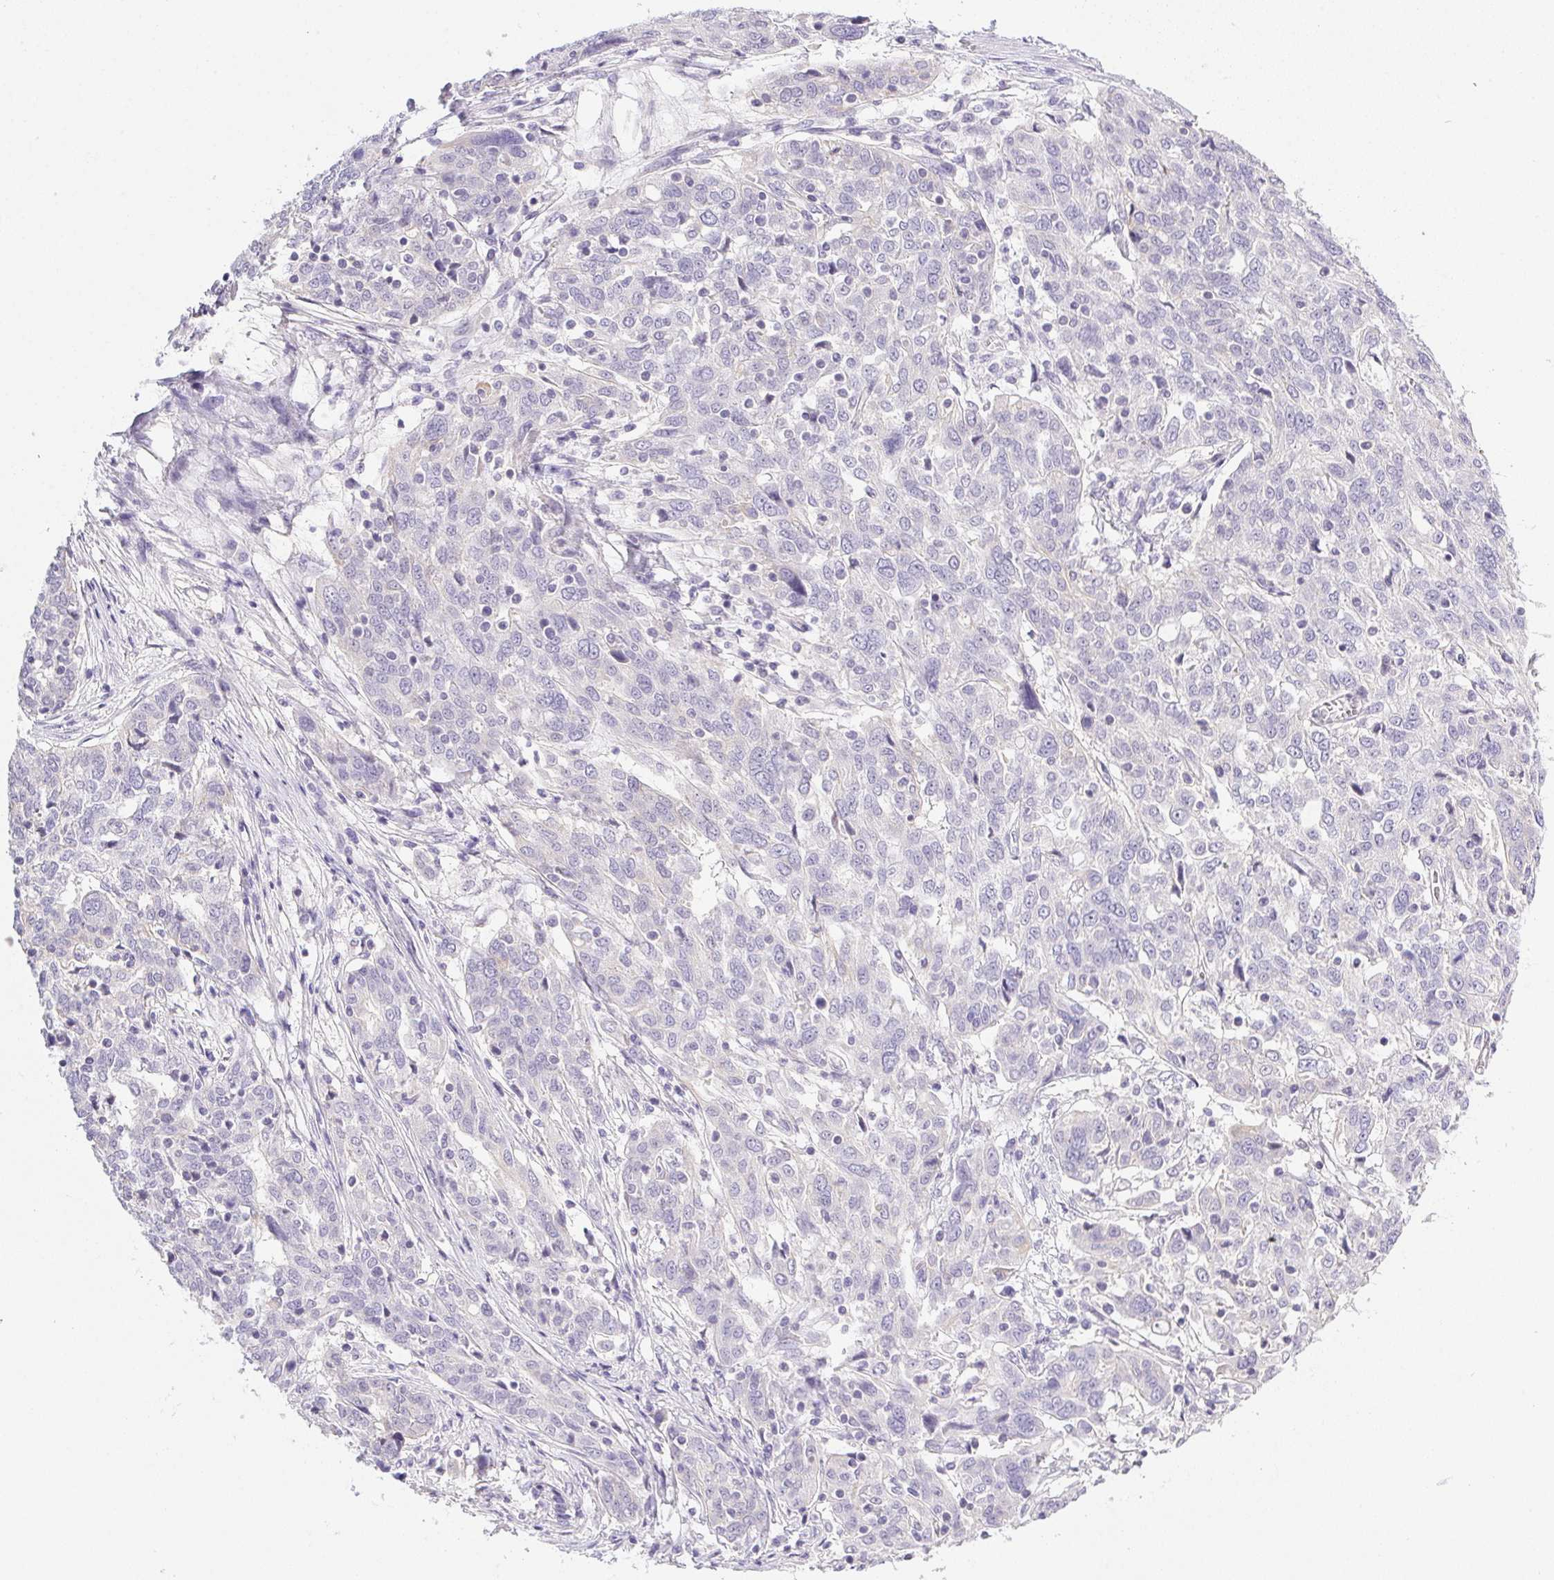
{"staining": {"intensity": "negative", "quantity": "none", "location": "none"}, "tissue": "ovarian cancer", "cell_type": "Tumor cells", "image_type": "cancer", "snomed": [{"axis": "morphology", "description": "Cystadenocarcinoma, serous, NOS"}, {"axis": "topography", "description": "Ovary"}], "caption": "Immunohistochemistry (IHC) of human ovarian cancer (serous cystadenocarcinoma) displays no staining in tumor cells.", "gene": "SLC17A7", "patient": {"sex": "female", "age": 67}}